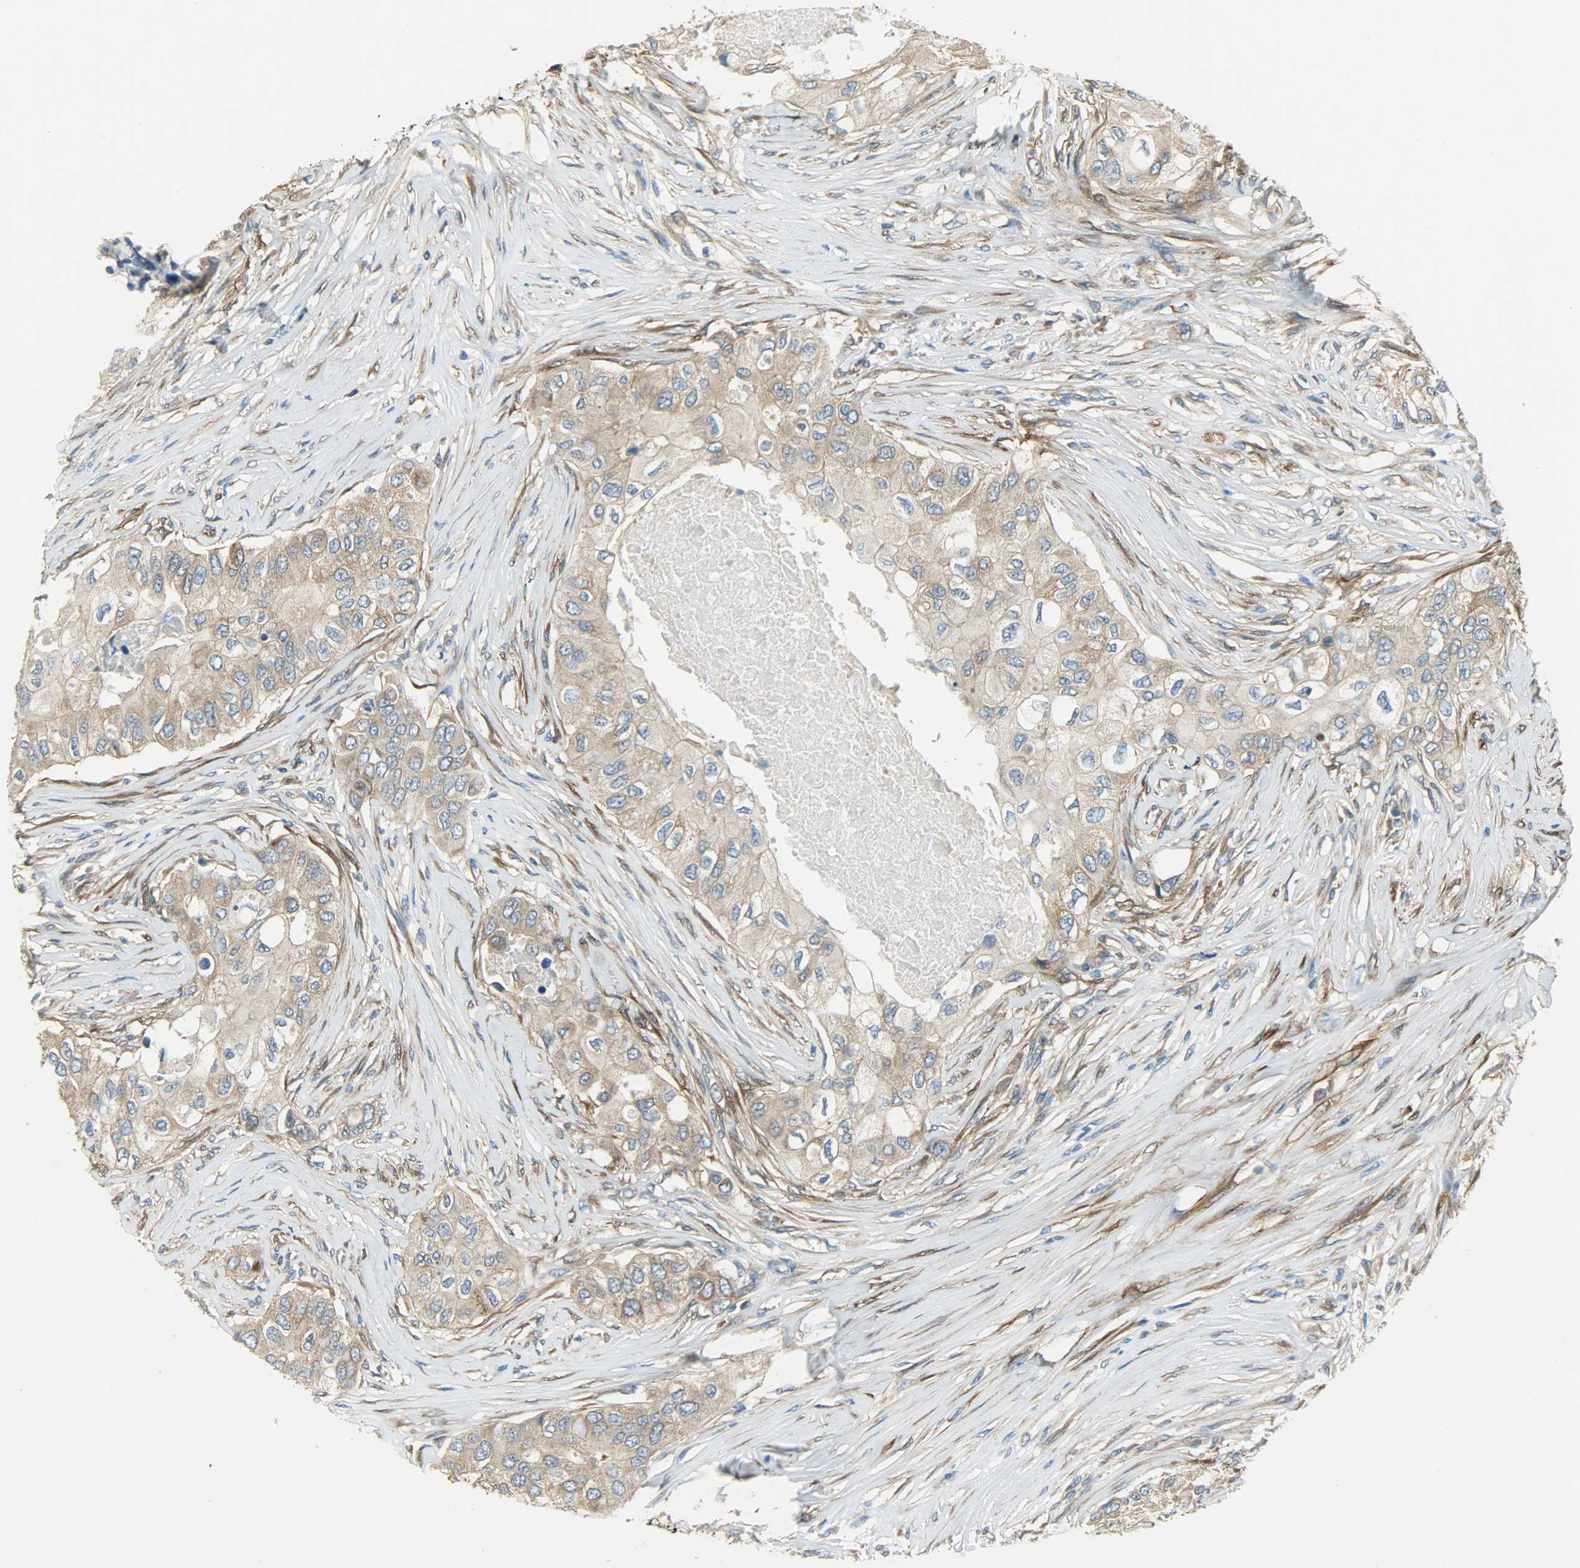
{"staining": {"intensity": "moderate", "quantity": ">75%", "location": "cytoplasmic/membranous"}, "tissue": "breast cancer", "cell_type": "Tumor cells", "image_type": "cancer", "snomed": [{"axis": "morphology", "description": "Normal tissue, NOS"}, {"axis": "morphology", "description": "Duct carcinoma"}, {"axis": "topography", "description": "Breast"}], "caption": "Moderate cytoplasmic/membranous expression for a protein is appreciated in about >75% of tumor cells of breast cancer (intraductal carcinoma) using IHC.", "gene": "C1orf198", "patient": {"sex": "female", "age": 49}}